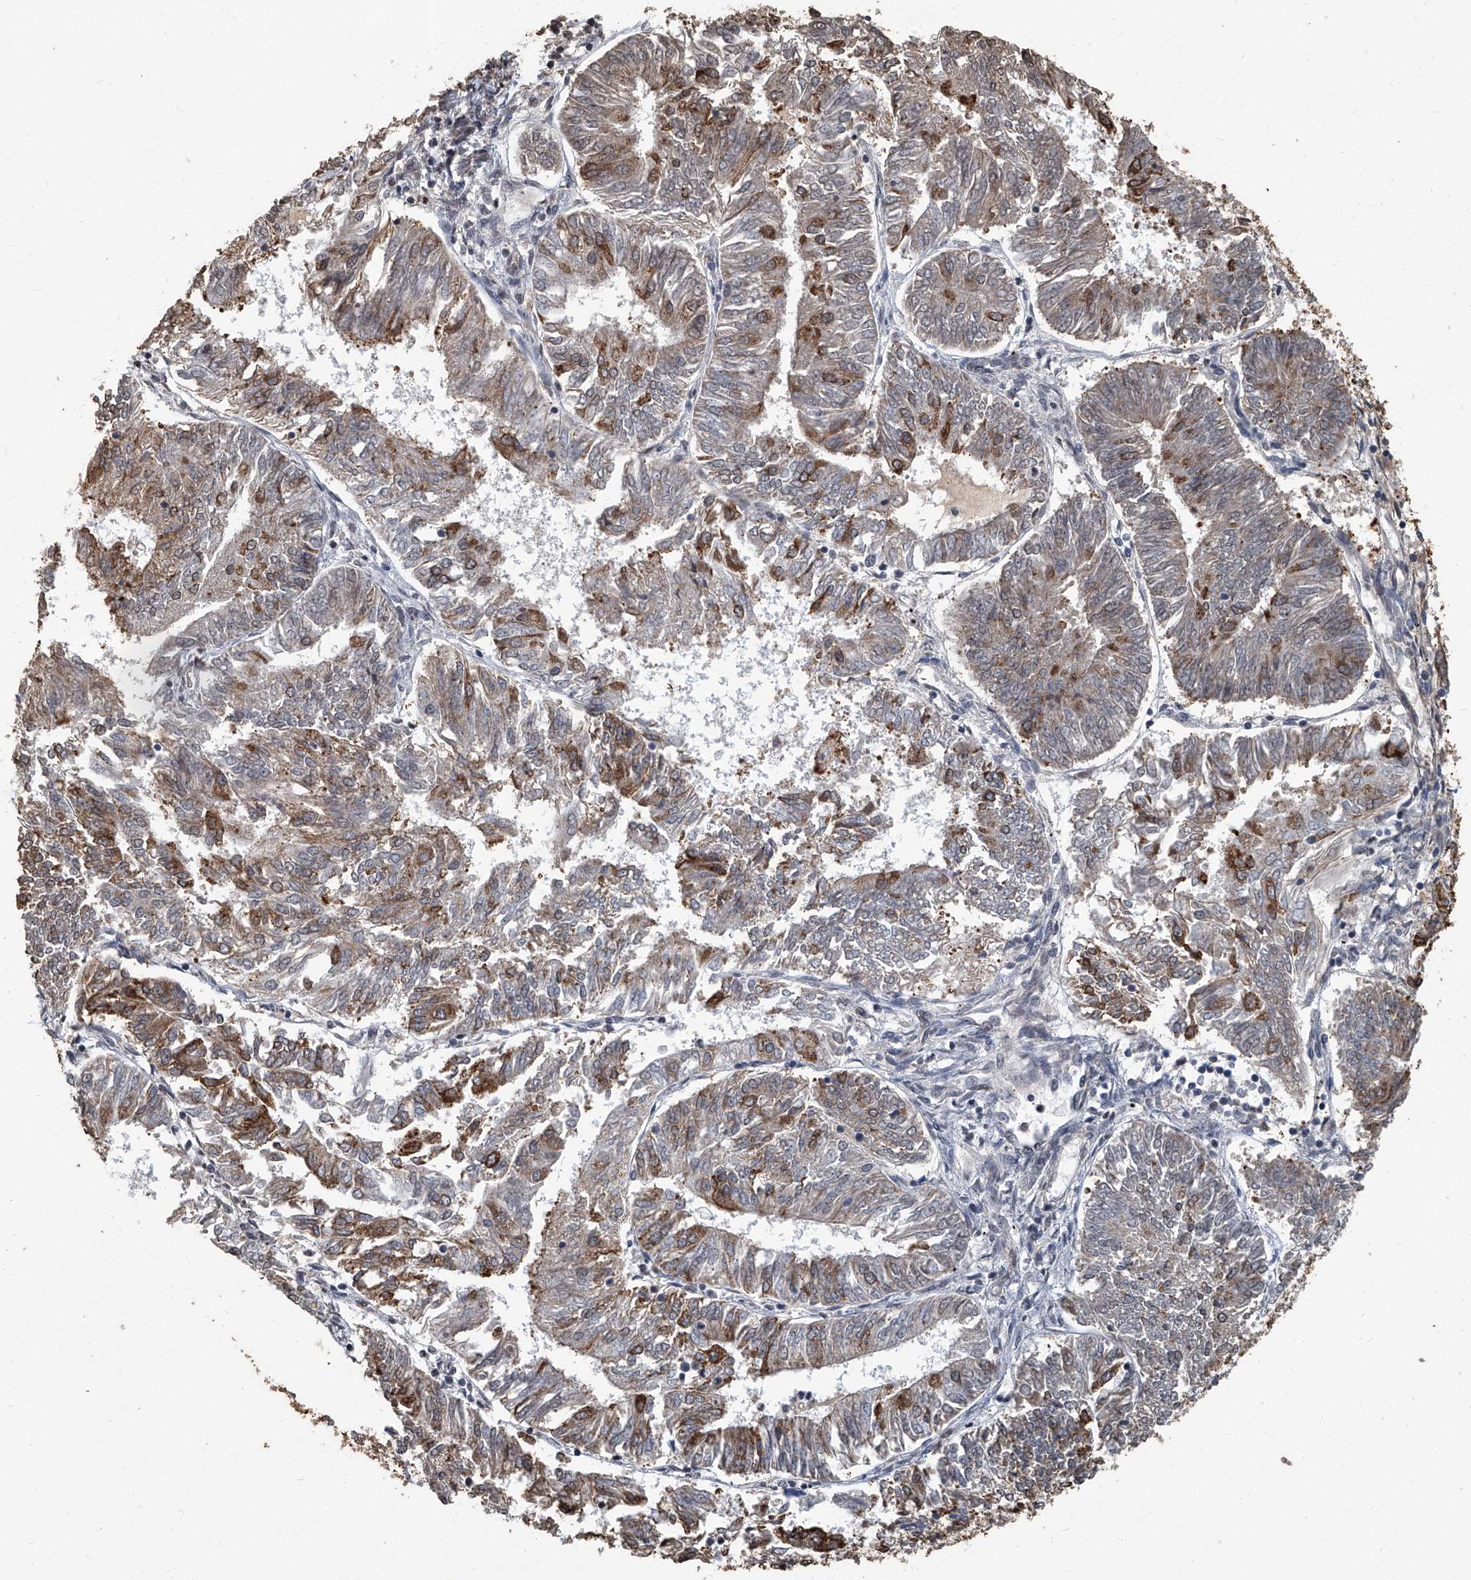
{"staining": {"intensity": "strong", "quantity": "<25%", "location": "cytoplasmic/membranous"}, "tissue": "endometrial cancer", "cell_type": "Tumor cells", "image_type": "cancer", "snomed": [{"axis": "morphology", "description": "Adenocarcinoma, NOS"}, {"axis": "topography", "description": "Endometrium"}], "caption": "Tumor cells reveal strong cytoplasmic/membranous expression in about <25% of cells in adenocarcinoma (endometrial).", "gene": "GPR132", "patient": {"sex": "female", "age": 58}}